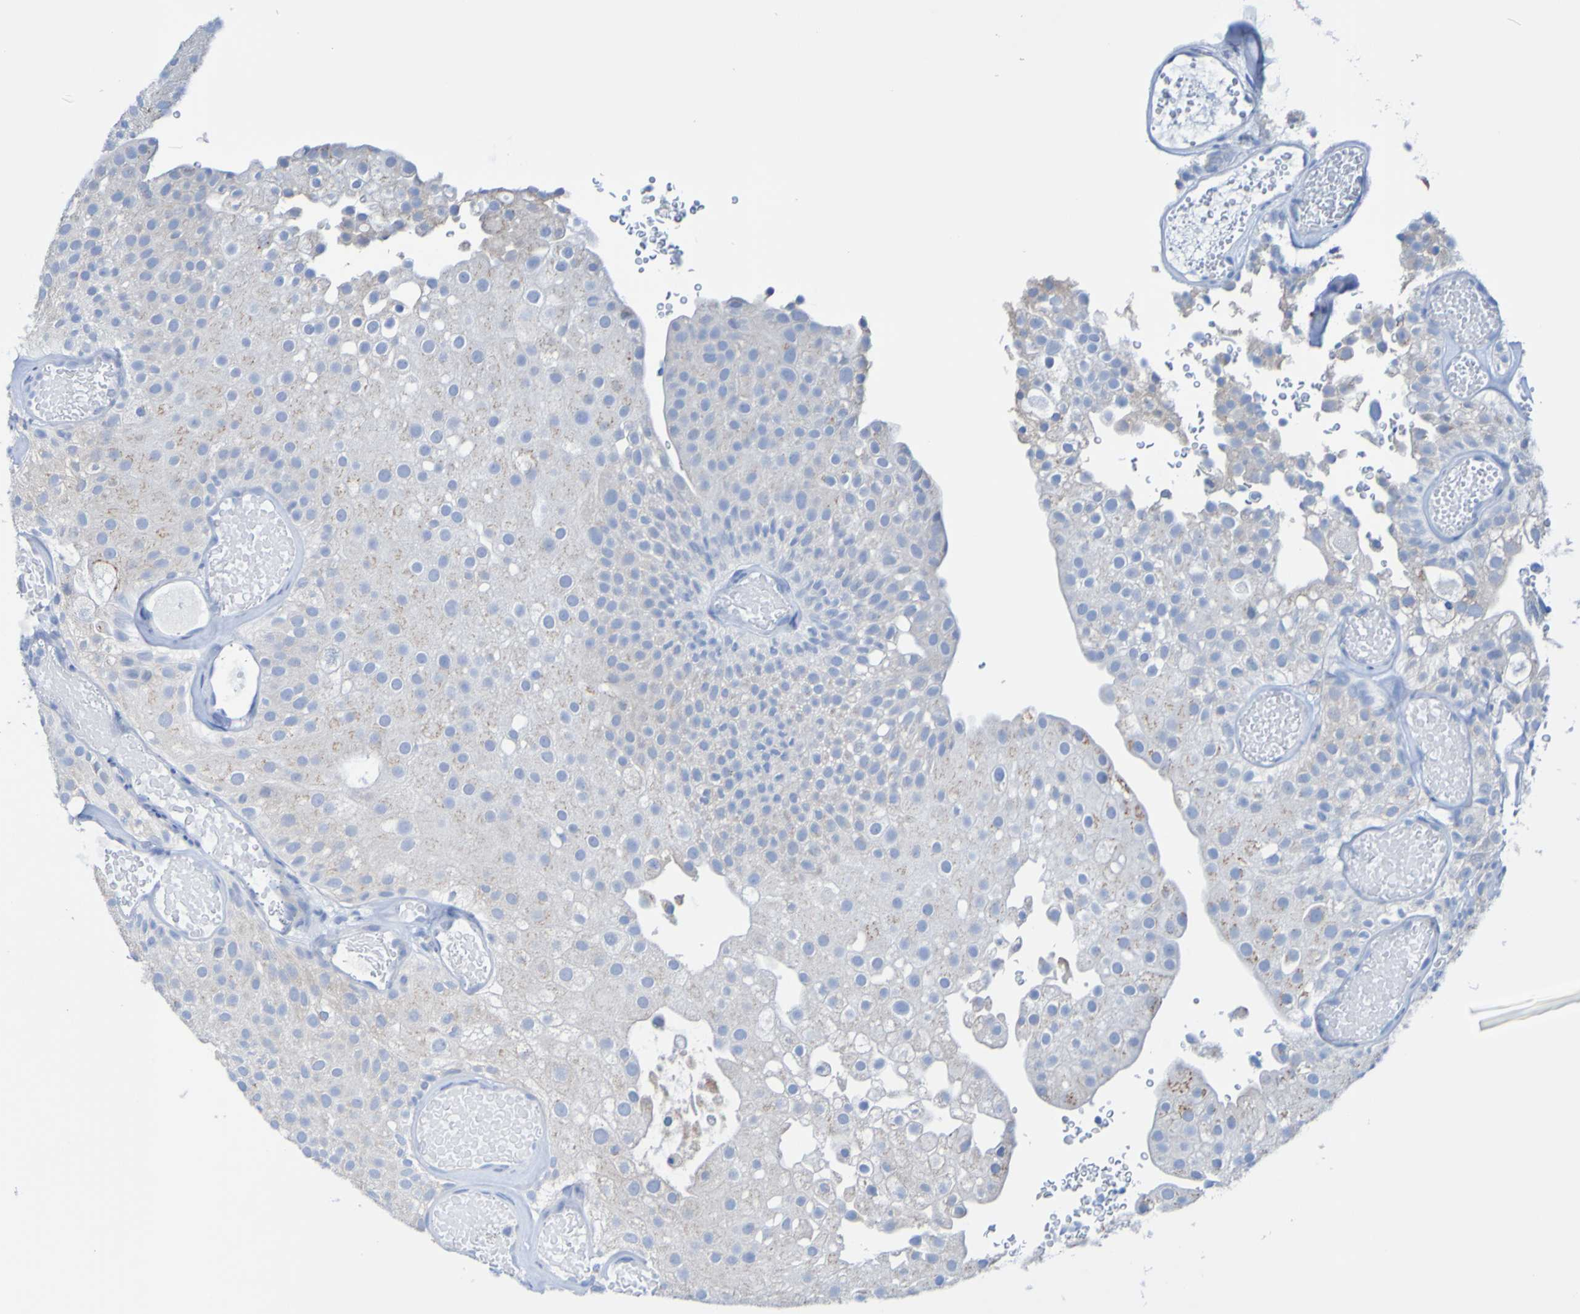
{"staining": {"intensity": "weak", "quantity": ">75%", "location": "cytoplasmic/membranous"}, "tissue": "urothelial cancer", "cell_type": "Tumor cells", "image_type": "cancer", "snomed": [{"axis": "morphology", "description": "Urothelial carcinoma, Low grade"}, {"axis": "topography", "description": "Urinary bladder"}], "caption": "DAB immunohistochemical staining of human low-grade urothelial carcinoma displays weak cytoplasmic/membranous protein expression in approximately >75% of tumor cells.", "gene": "ACMSD", "patient": {"sex": "male", "age": 78}}